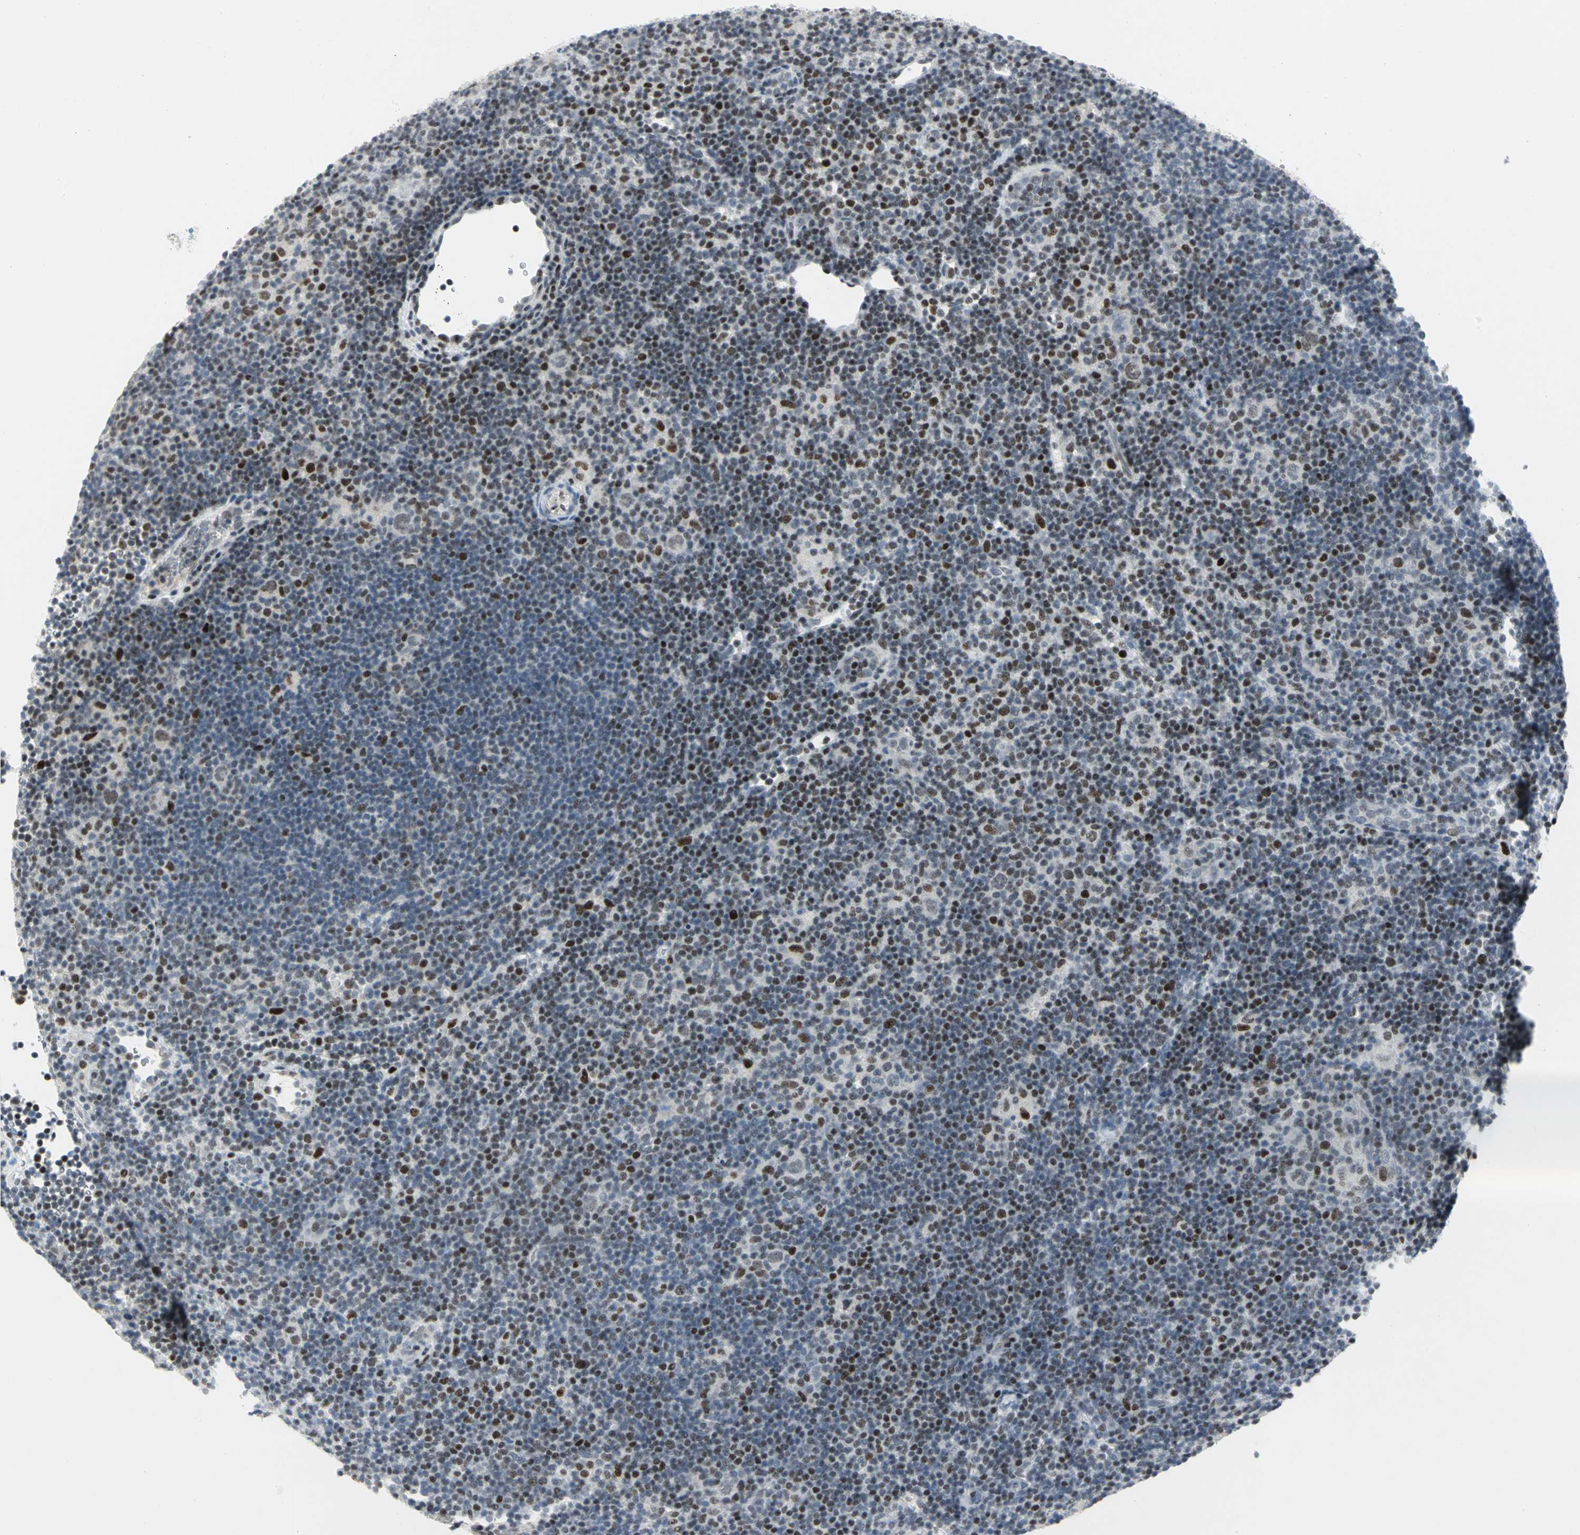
{"staining": {"intensity": "weak", "quantity": "25%-75%", "location": "nuclear"}, "tissue": "lymphoma", "cell_type": "Tumor cells", "image_type": "cancer", "snomed": [{"axis": "morphology", "description": "Hodgkin's disease, NOS"}, {"axis": "topography", "description": "Lymph node"}], "caption": "Hodgkin's disease was stained to show a protein in brown. There is low levels of weak nuclear staining in approximately 25%-75% of tumor cells.", "gene": "RPA1", "patient": {"sex": "female", "age": 57}}